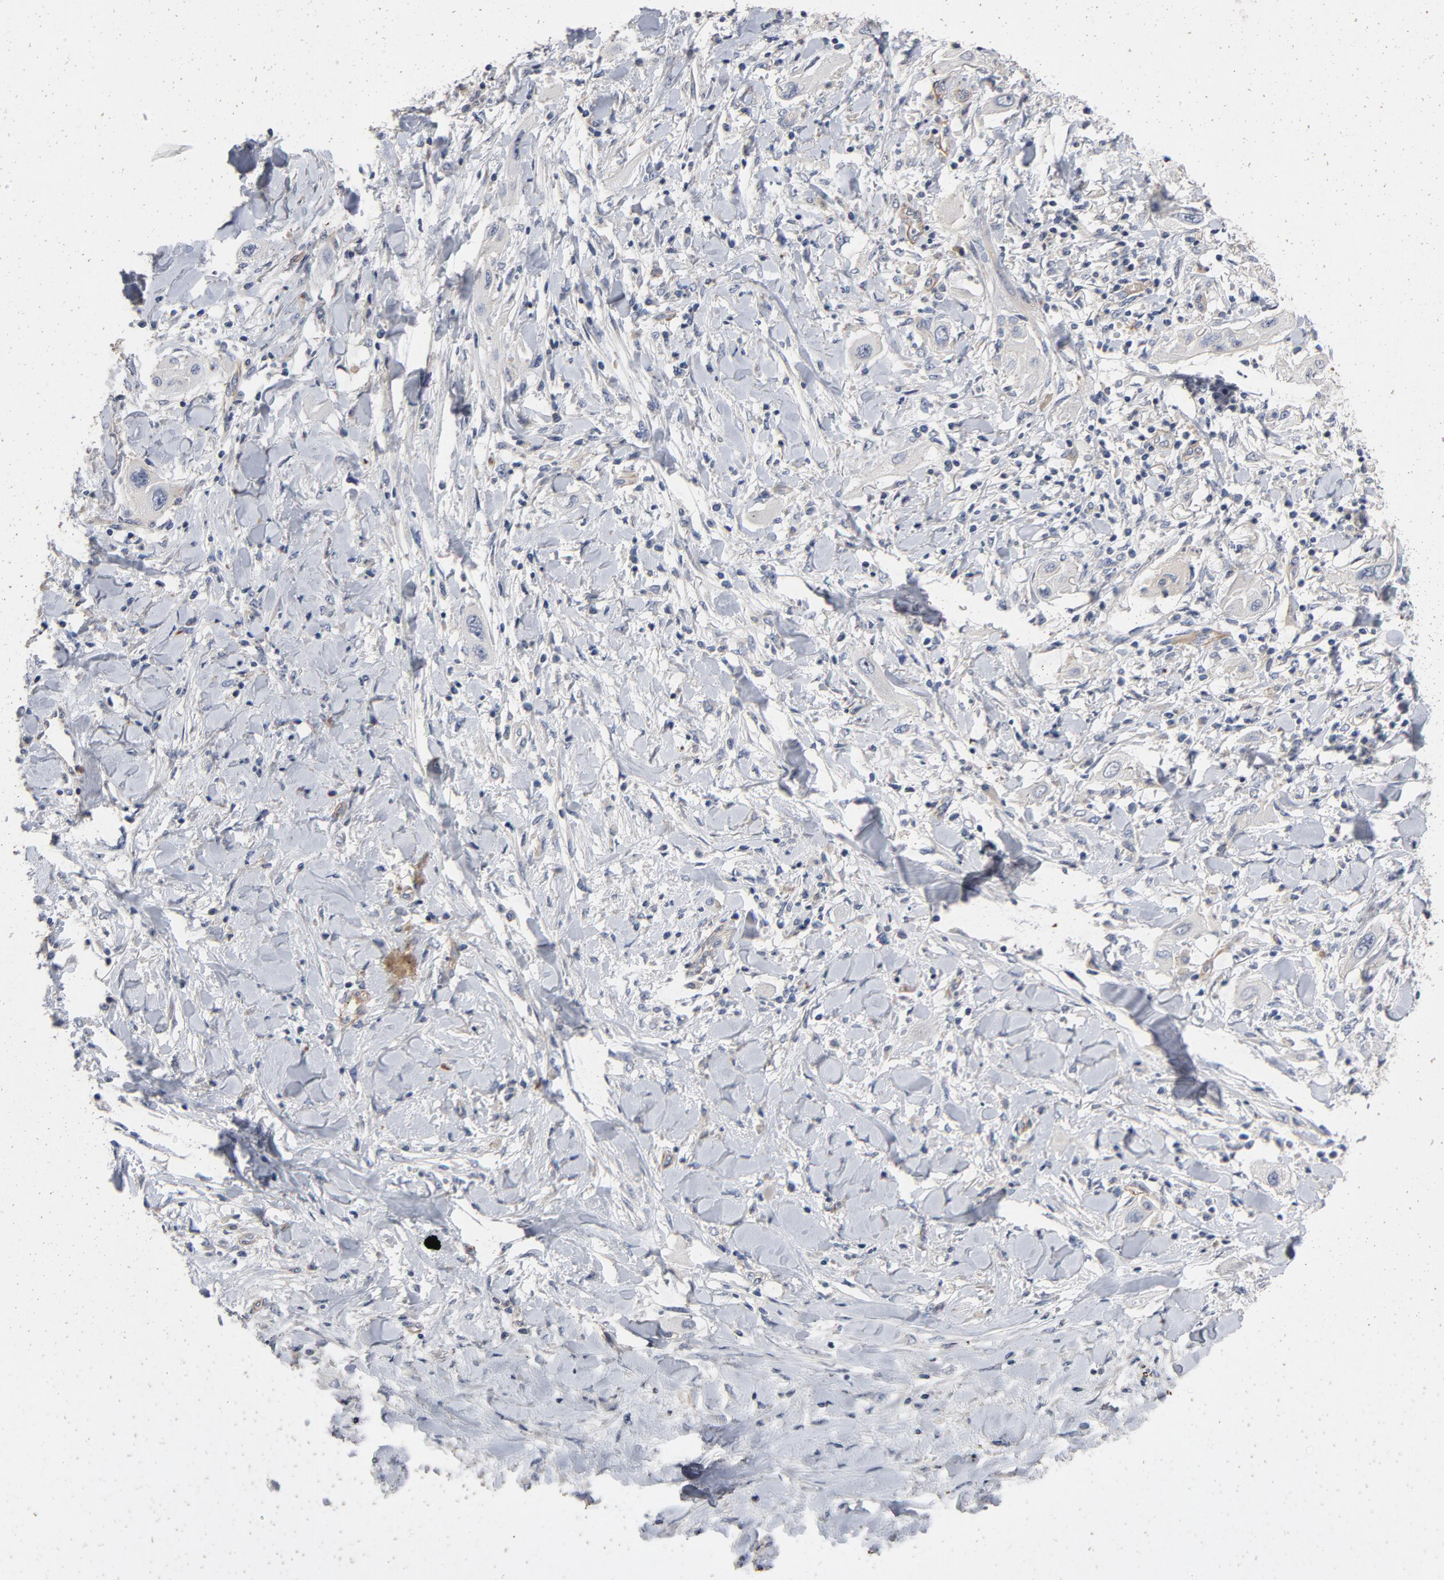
{"staining": {"intensity": "negative", "quantity": "none", "location": "none"}, "tissue": "lung cancer", "cell_type": "Tumor cells", "image_type": "cancer", "snomed": [{"axis": "morphology", "description": "Squamous cell carcinoma, NOS"}, {"axis": "topography", "description": "Lung"}], "caption": "Tumor cells are negative for protein expression in human lung squamous cell carcinoma.", "gene": "CCDC134", "patient": {"sex": "female", "age": 47}}